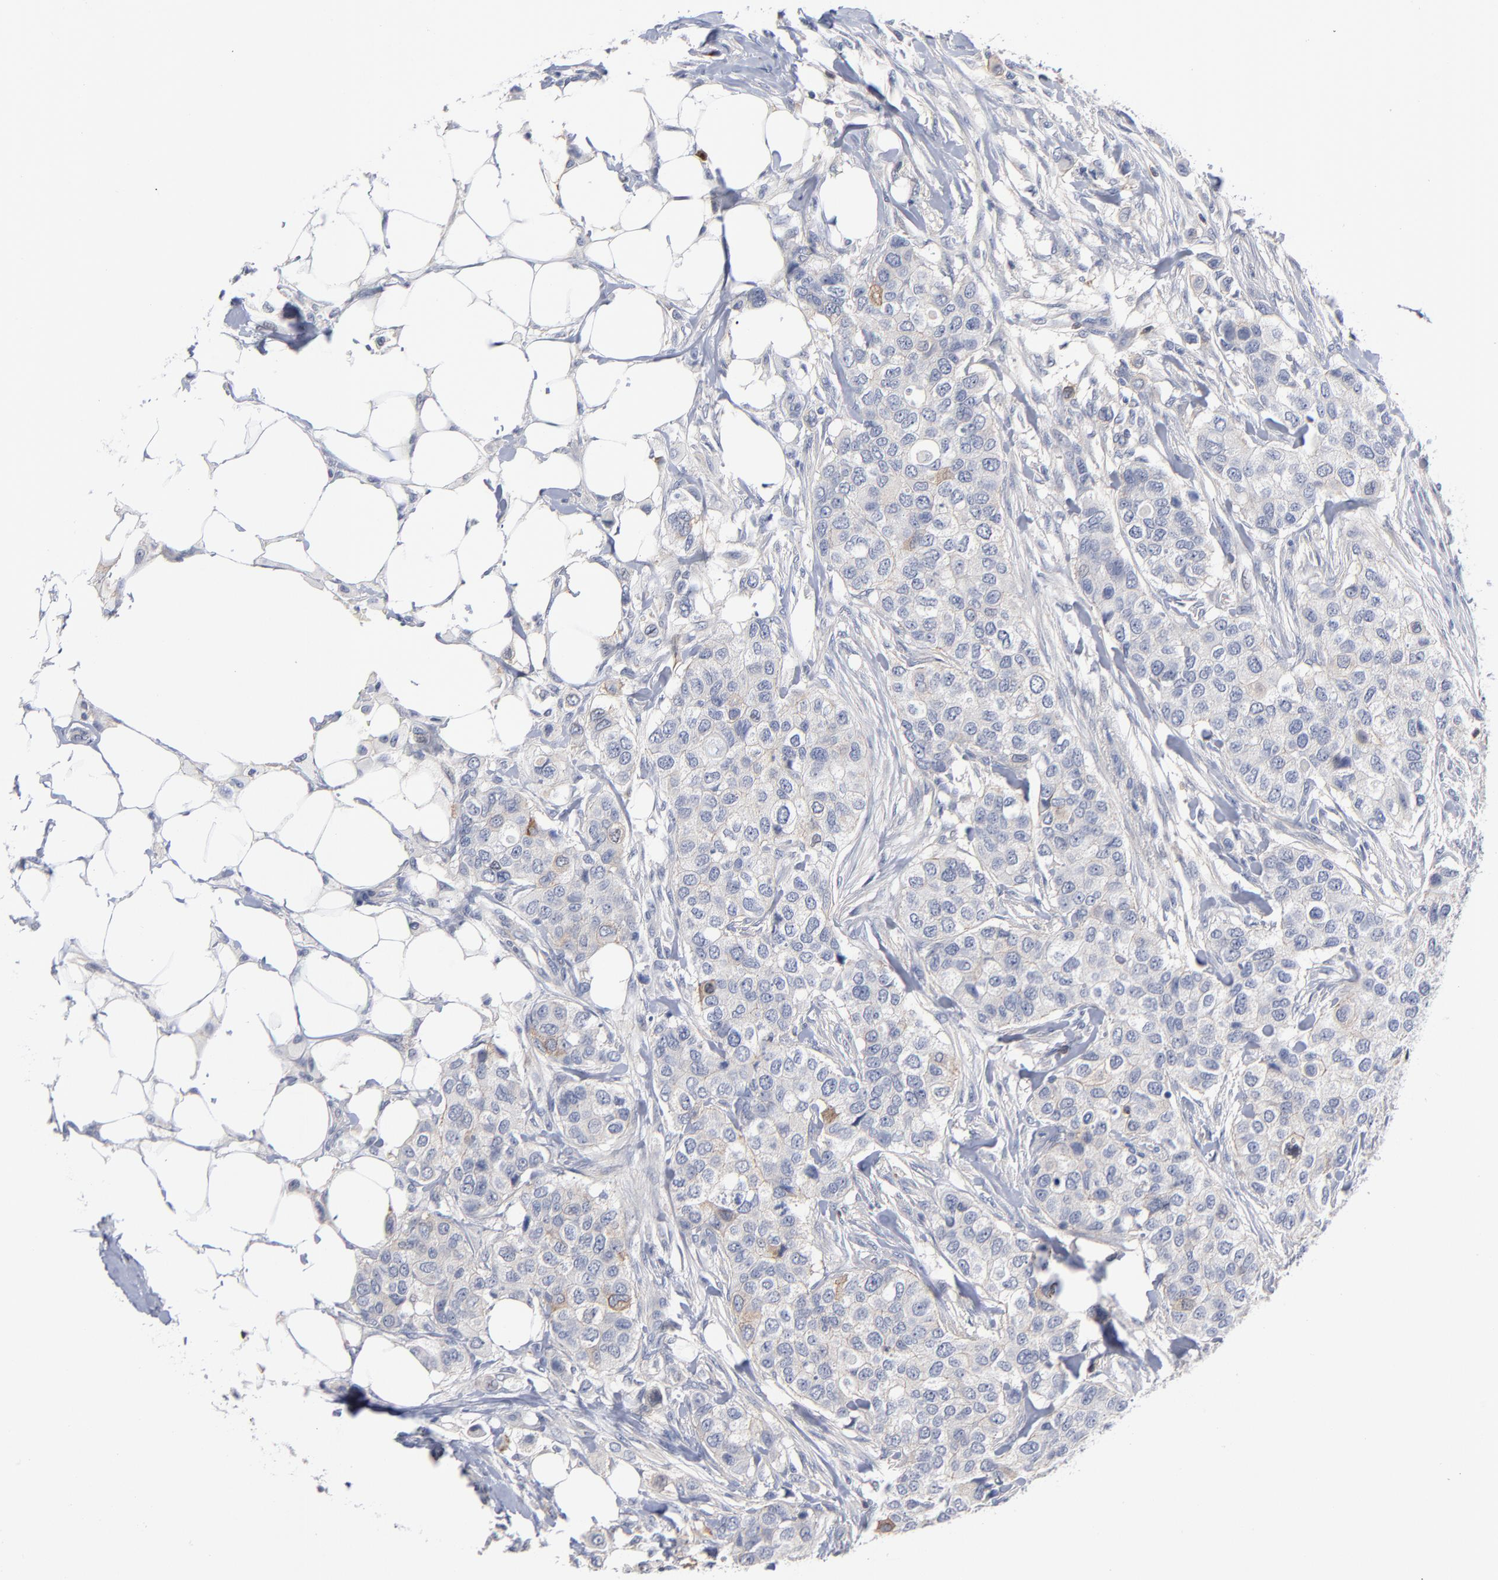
{"staining": {"intensity": "weak", "quantity": "25%-75%", "location": "cytoplasmic/membranous"}, "tissue": "breast cancer", "cell_type": "Tumor cells", "image_type": "cancer", "snomed": [{"axis": "morphology", "description": "Normal tissue, NOS"}, {"axis": "morphology", "description": "Duct carcinoma"}, {"axis": "topography", "description": "Breast"}], "caption": "High-magnification brightfield microscopy of breast cancer stained with DAB (brown) and counterstained with hematoxylin (blue). tumor cells exhibit weak cytoplasmic/membranous positivity is appreciated in about25%-75% of cells.", "gene": "PDLIM2", "patient": {"sex": "female", "age": 49}}